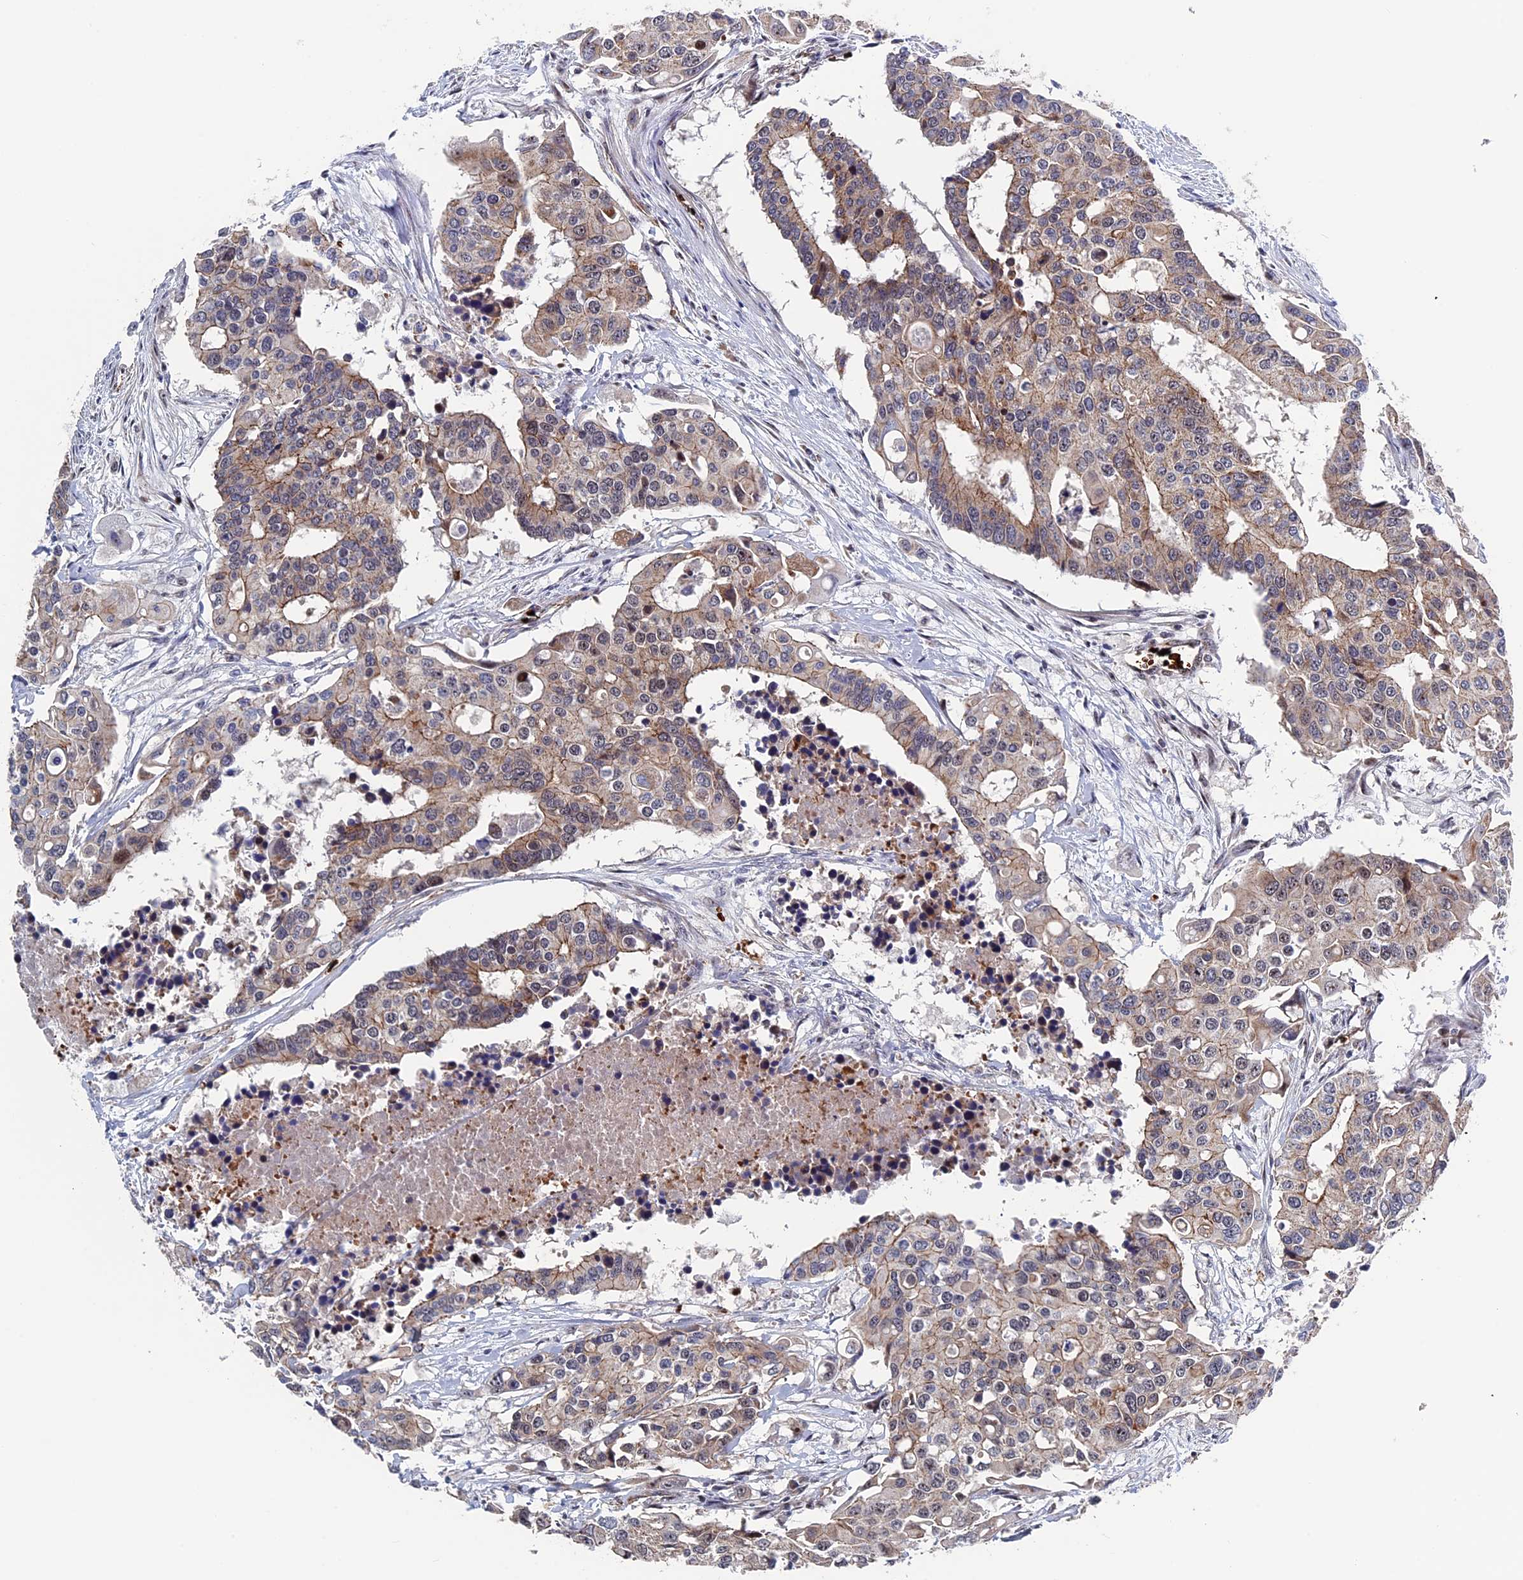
{"staining": {"intensity": "weak", "quantity": "25%-75%", "location": "cytoplasmic/membranous,nuclear"}, "tissue": "colorectal cancer", "cell_type": "Tumor cells", "image_type": "cancer", "snomed": [{"axis": "morphology", "description": "Adenocarcinoma, NOS"}, {"axis": "topography", "description": "Colon"}], "caption": "Weak cytoplasmic/membranous and nuclear protein staining is present in approximately 25%-75% of tumor cells in colorectal cancer (adenocarcinoma).", "gene": "EXOSC9", "patient": {"sex": "male", "age": 77}}